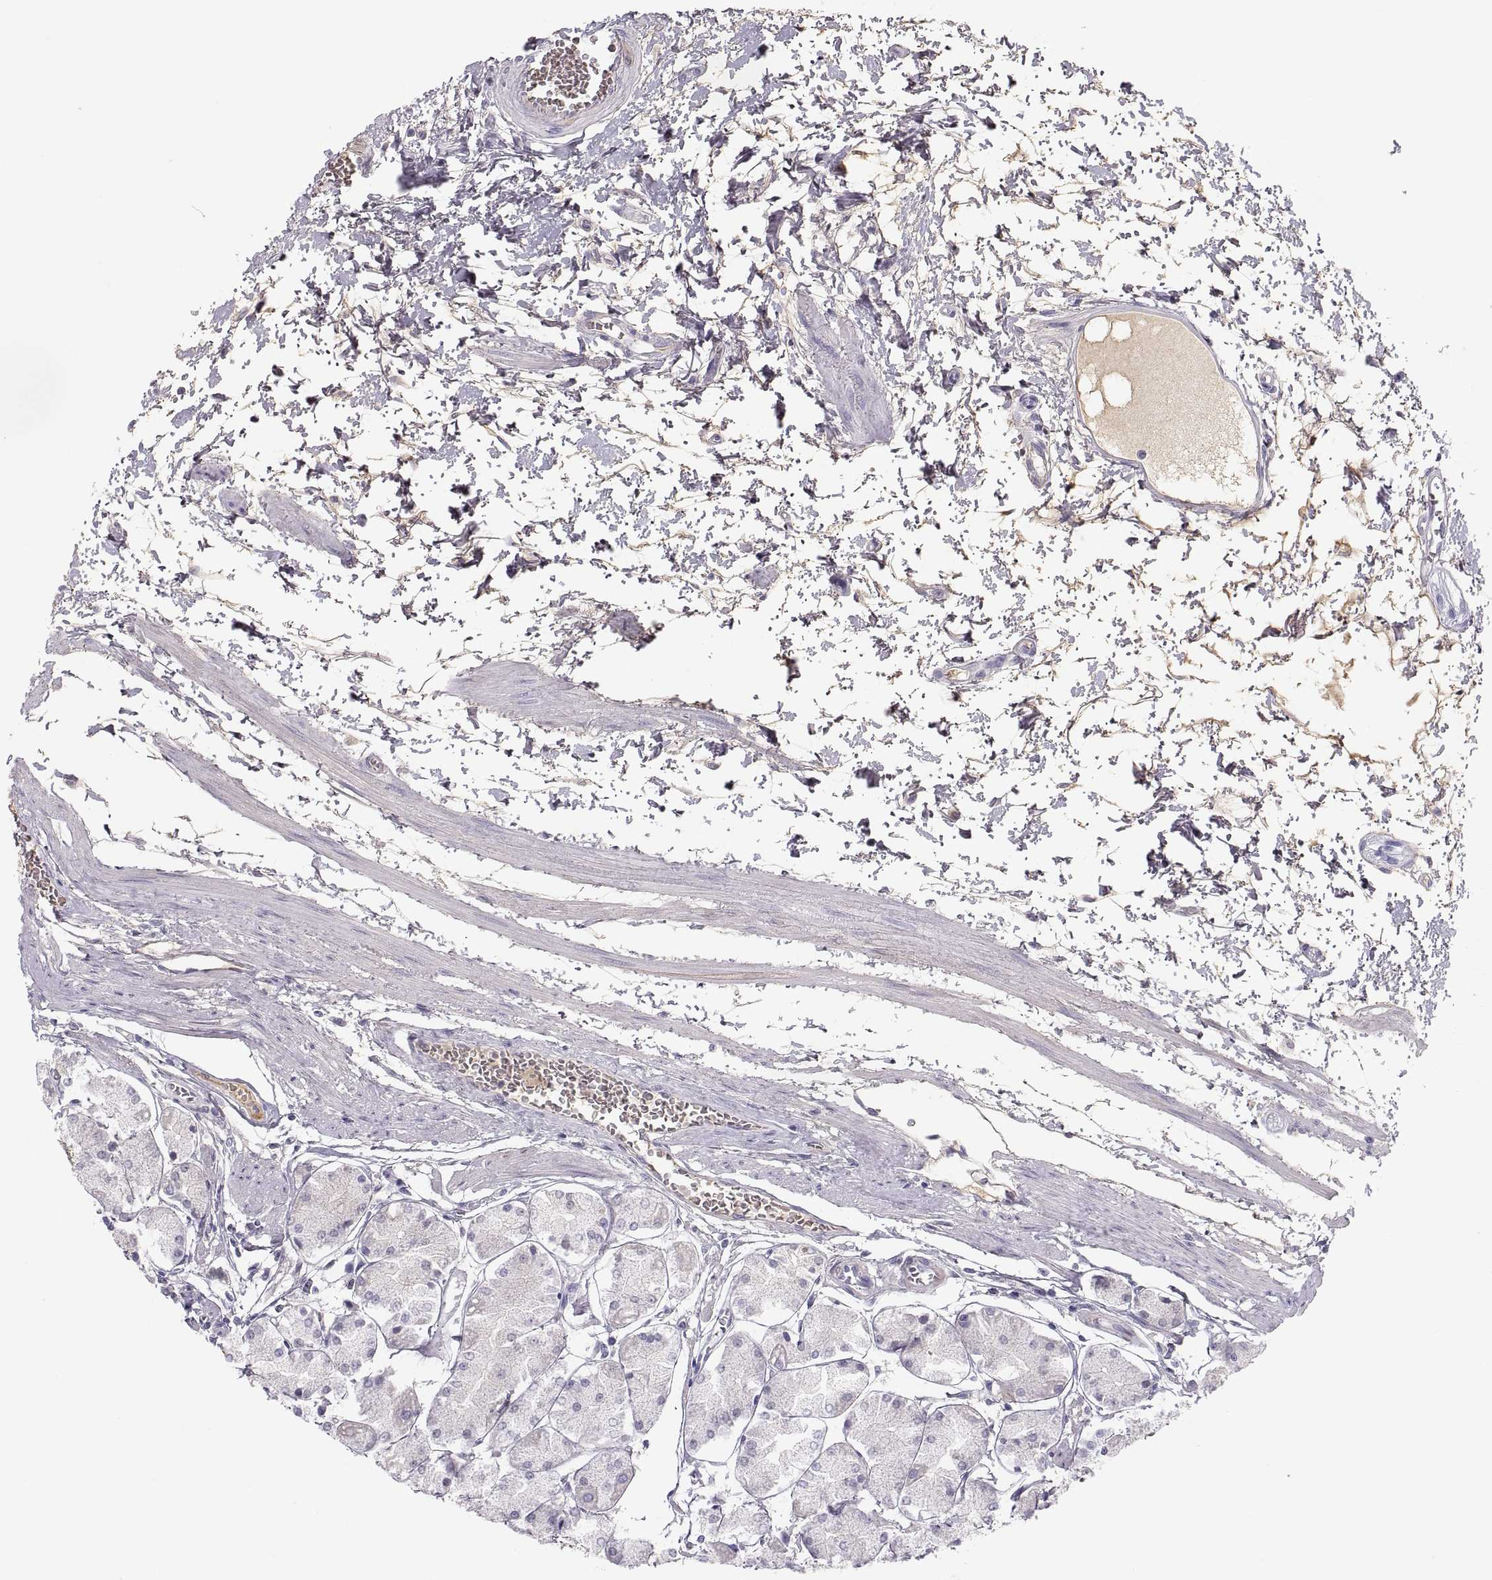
{"staining": {"intensity": "negative", "quantity": "none", "location": "none"}, "tissue": "stomach", "cell_type": "Glandular cells", "image_type": "normal", "snomed": [{"axis": "morphology", "description": "Normal tissue, NOS"}, {"axis": "topography", "description": "Stomach, upper"}], "caption": "Immunohistochemistry (IHC) micrograph of benign human stomach stained for a protein (brown), which exhibits no expression in glandular cells.", "gene": "MAGEB2", "patient": {"sex": "male", "age": 60}}